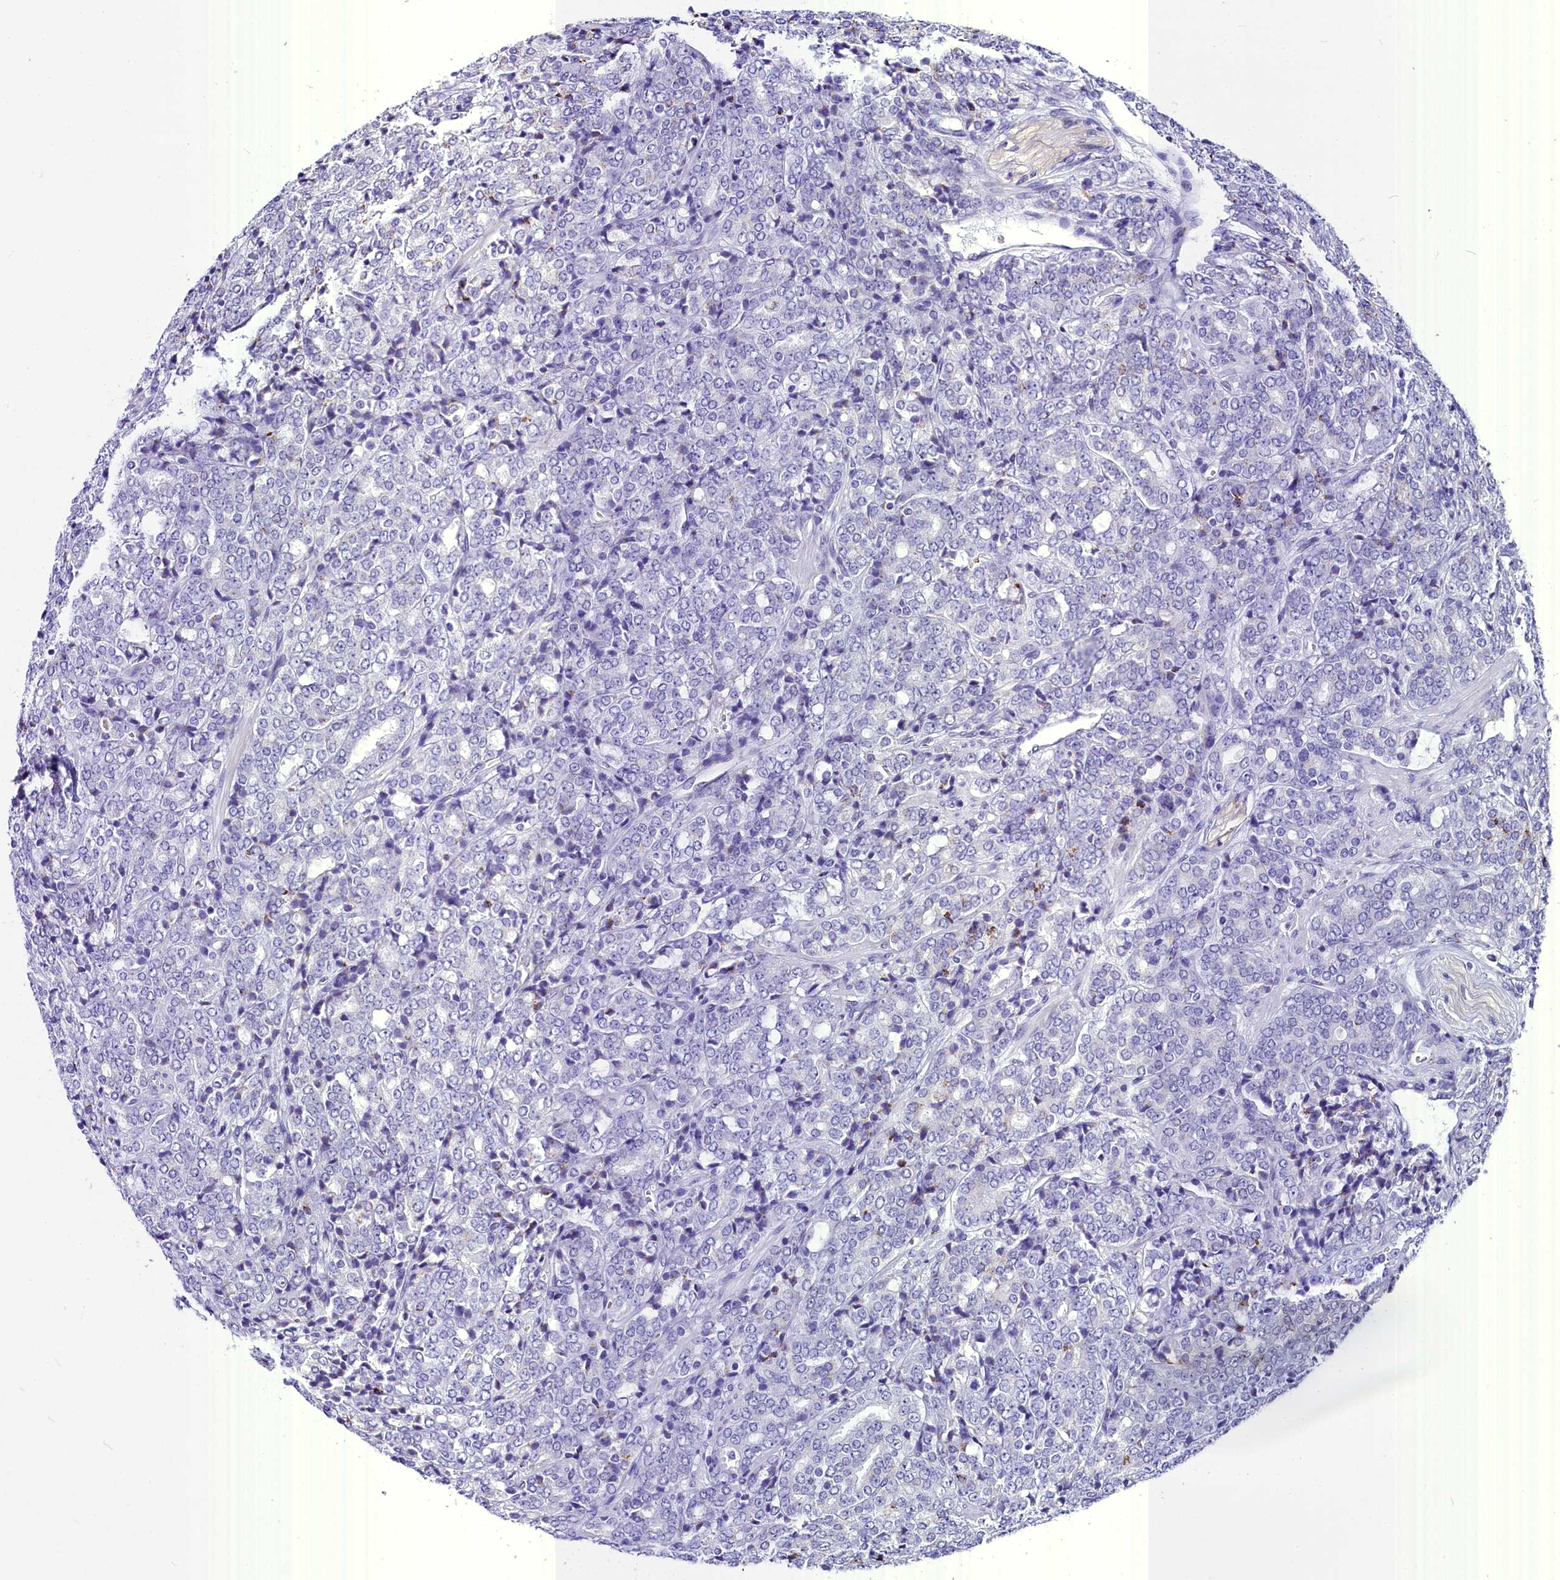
{"staining": {"intensity": "negative", "quantity": "none", "location": "none"}, "tissue": "prostate cancer", "cell_type": "Tumor cells", "image_type": "cancer", "snomed": [{"axis": "morphology", "description": "Adenocarcinoma, High grade"}, {"axis": "topography", "description": "Prostate"}], "caption": "This is an IHC photomicrograph of prostate cancer. There is no positivity in tumor cells.", "gene": "AP3B2", "patient": {"sex": "male", "age": 62}}